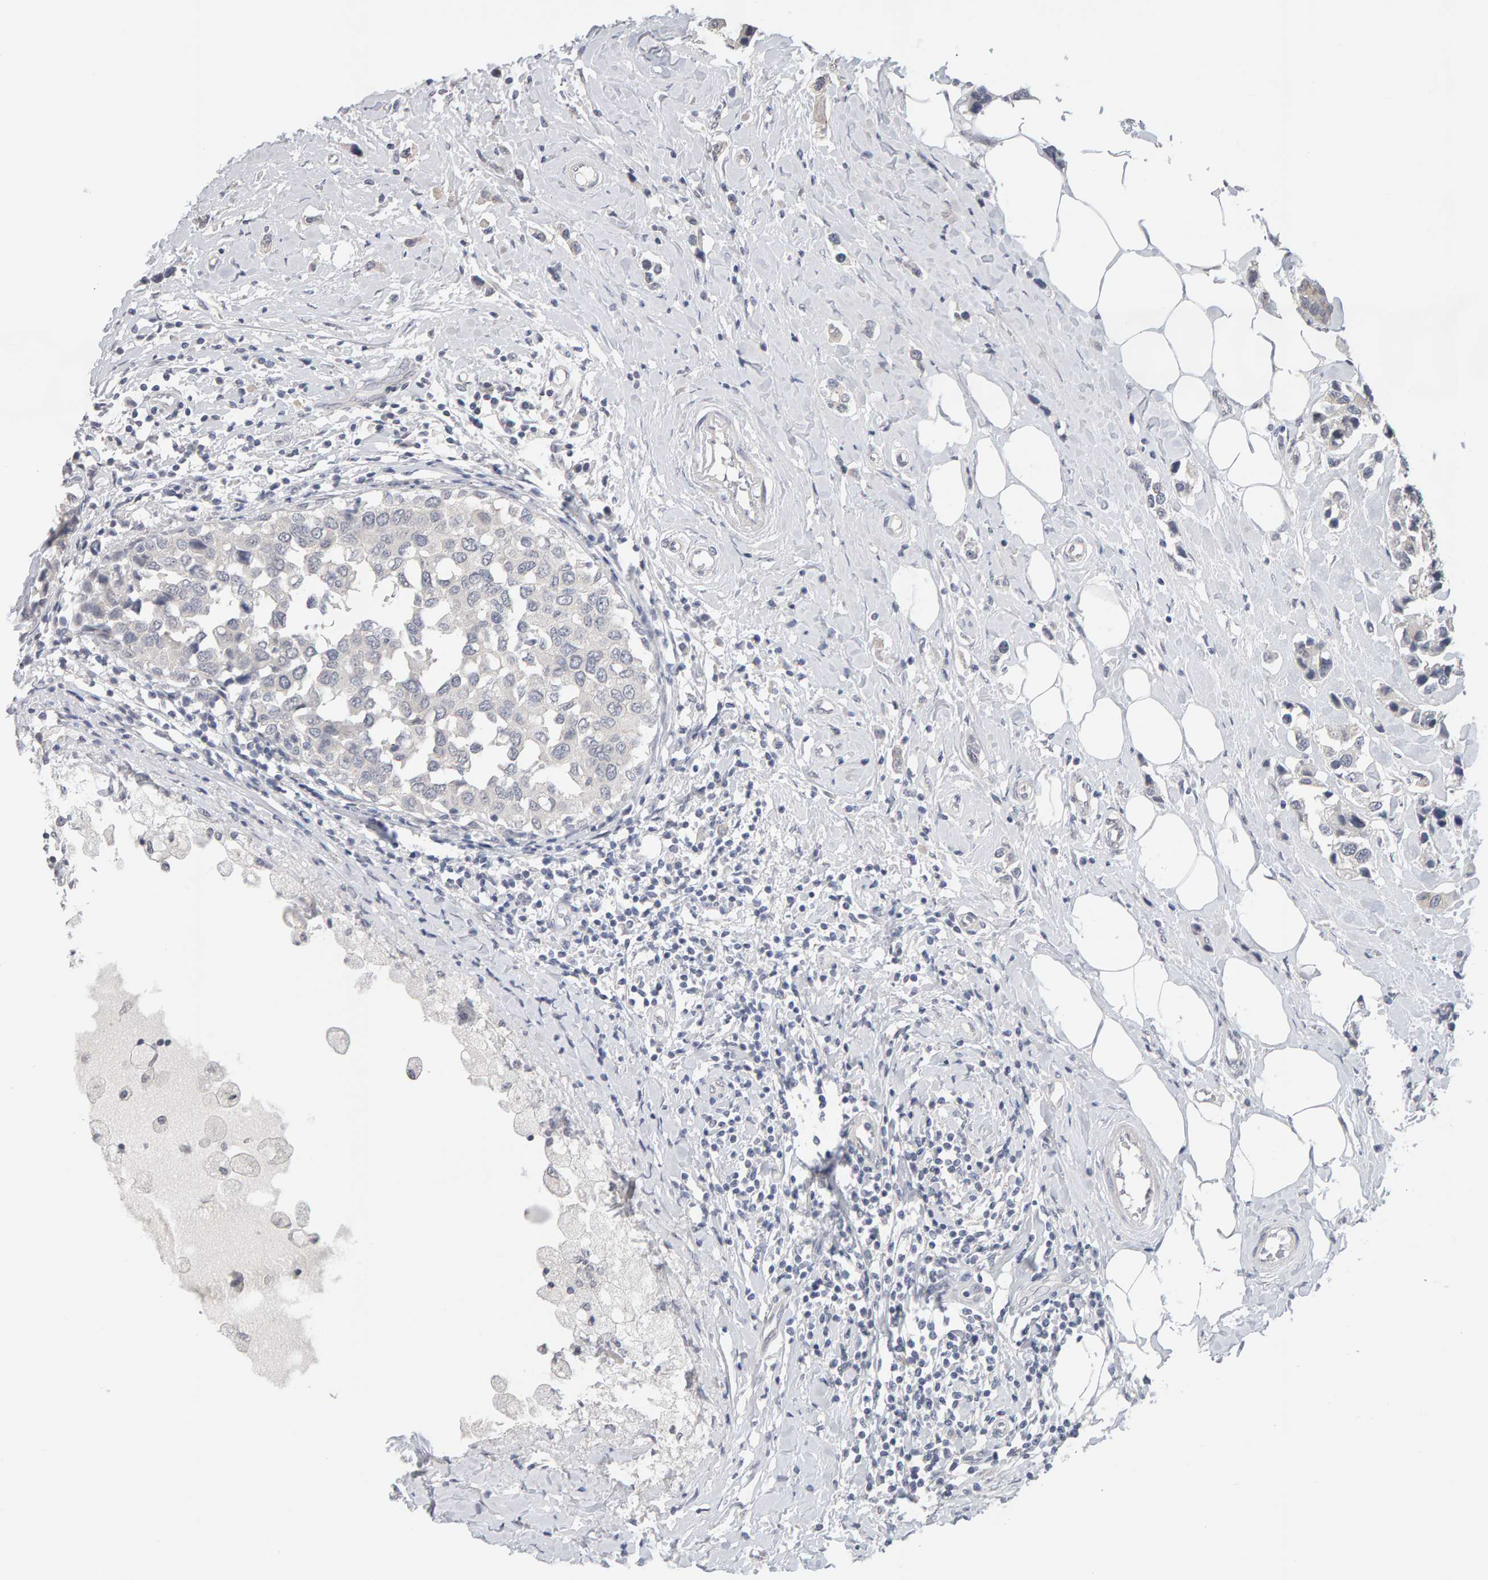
{"staining": {"intensity": "negative", "quantity": "none", "location": "none"}, "tissue": "breast cancer", "cell_type": "Tumor cells", "image_type": "cancer", "snomed": [{"axis": "morphology", "description": "Normal tissue, NOS"}, {"axis": "morphology", "description": "Duct carcinoma"}, {"axis": "topography", "description": "Breast"}], "caption": "Immunohistochemistry micrograph of neoplastic tissue: invasive ductal carcinoma (breast) stained with DAB (3,3'-diaminobenzidine) shows no significant protein staining in tumor cells.", "gene": "HNF4A", "patient": {"sex": "female", "age": 50}}